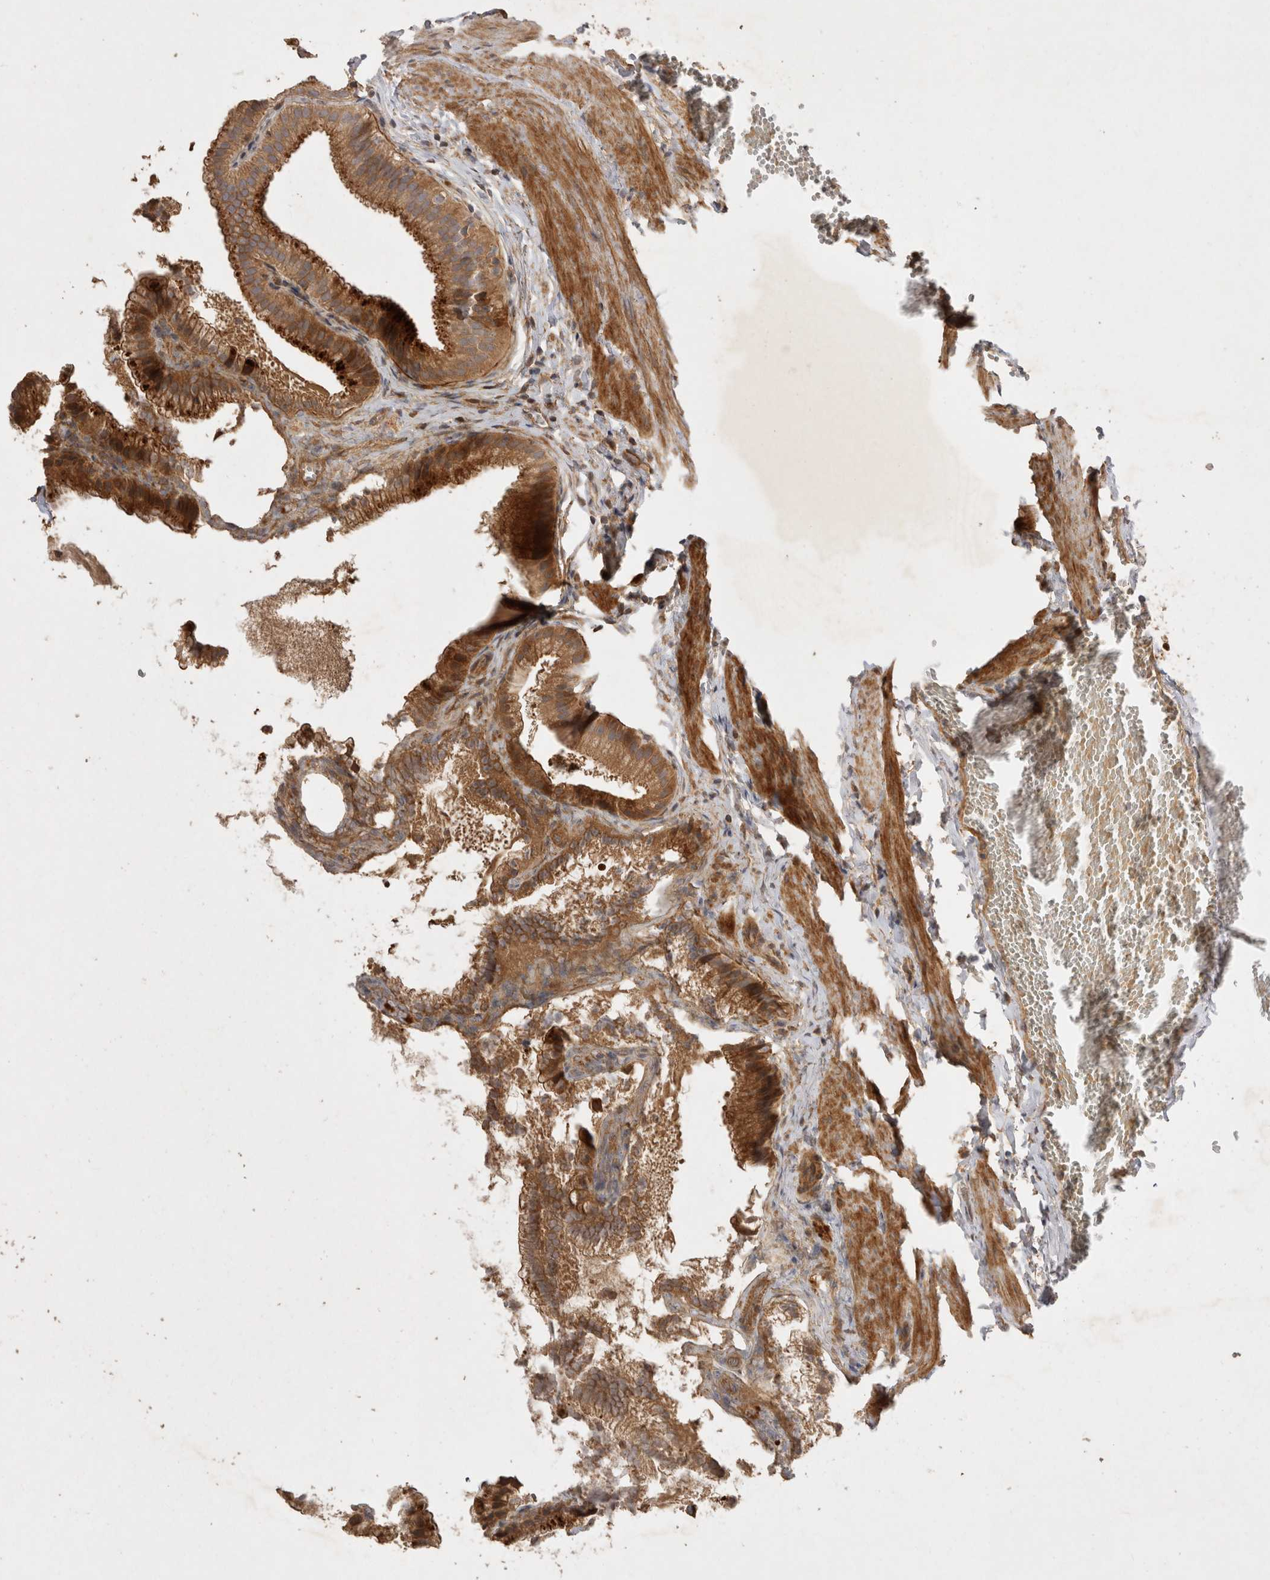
{"staining": {"intensity": "strong", "quantity": ">75%", "location": "cytoplasmic/membranous"}, "tissue": "gallbladder", "cell_type": "Glandular cells", "image_type": "normal", "snomed": [{"axis": "morphology", "description": "Normal tissue, NOS"}, {"axis": "topography", "description": "Gallbladder"}], "caption": "Immunohistochemical staining of normal gallbladder shows >75% levels of strong cytoplasmic/membranous protein staining in about >75% of glandular cells.", "gene": "PPP1R42", "patient": {"sex": "male", "age": 38}}